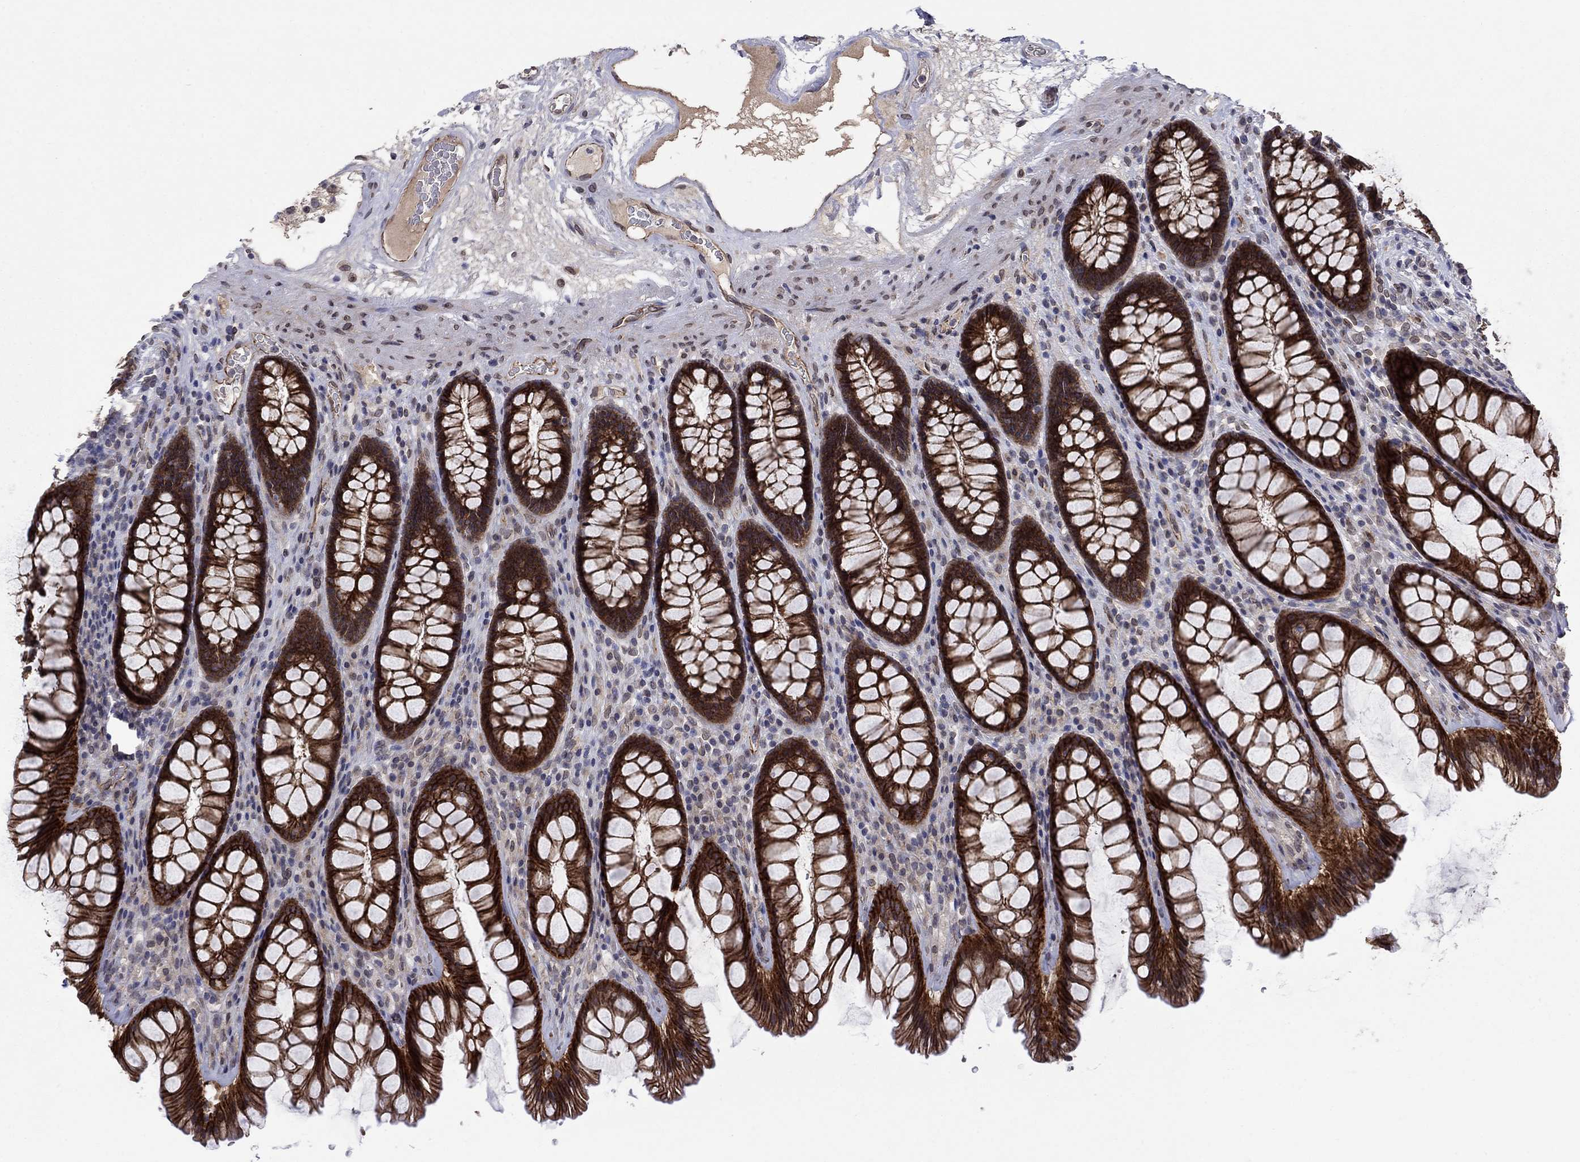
{"staining": {"intensity": "strong", "quantity": ">75%", "location": "cytoplasmic/membranous"}, "tissue": "rectum", "cell_type": "Glandular cells", "image_type": "normal", "snomed": [{"axis": "morphology", "description": "Normal tissue, NOS"}, {"axis": "topography", "description": "Rectum"}], "caption": "Glandular cells reveal high levels of strong cytoplasmic/membranous positivity in about >75% of cells in normal human rectum. The staining is performed using DAB (3,3'-diaminobenzidine) brown chromogen to label protein expression. The nuclei are counter-stained blue using hematoxylin.", "gene": "EMC9", "patient": {"sex": "male", "age": 72}}